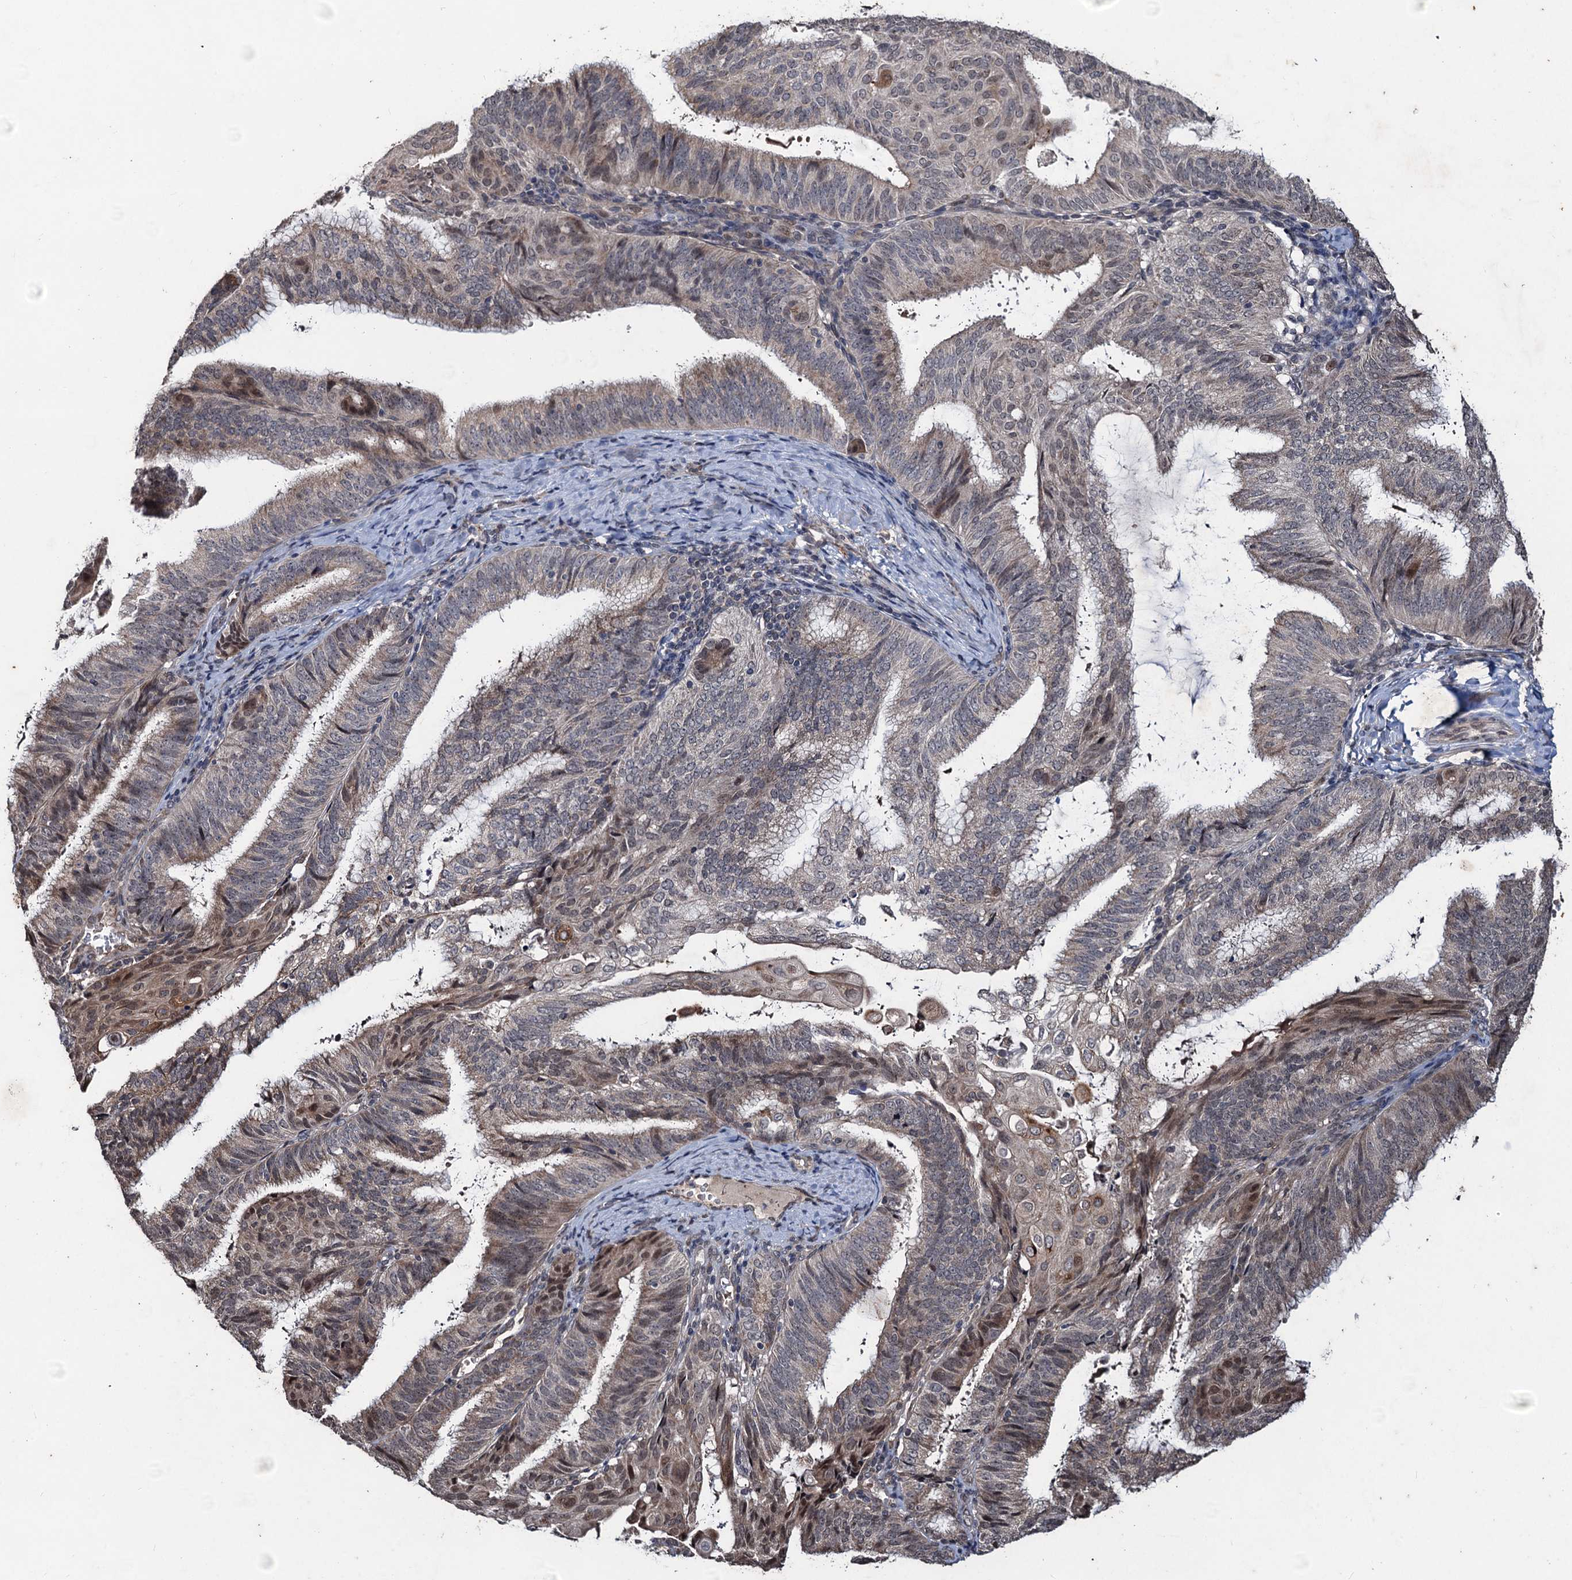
{"staining": {"intensity": "negative", "quantity": "none", "location": "none"}, "tissue": "endometrial cancer", "cell_type": "Tumor cells", "image_type": "cancer", "snomed": [{"axis": "morphology", "description": "Adenocarcinoma, NOS"}, {"axis": "topography", "description": "Endometrium"}], "caption": "Adenocarcinoma (endometrial) stained for a protein using IHC demonstrates no positivity tumor cells.", "gene": "REP15", "patient": {"sex": "female", "age": 49}}